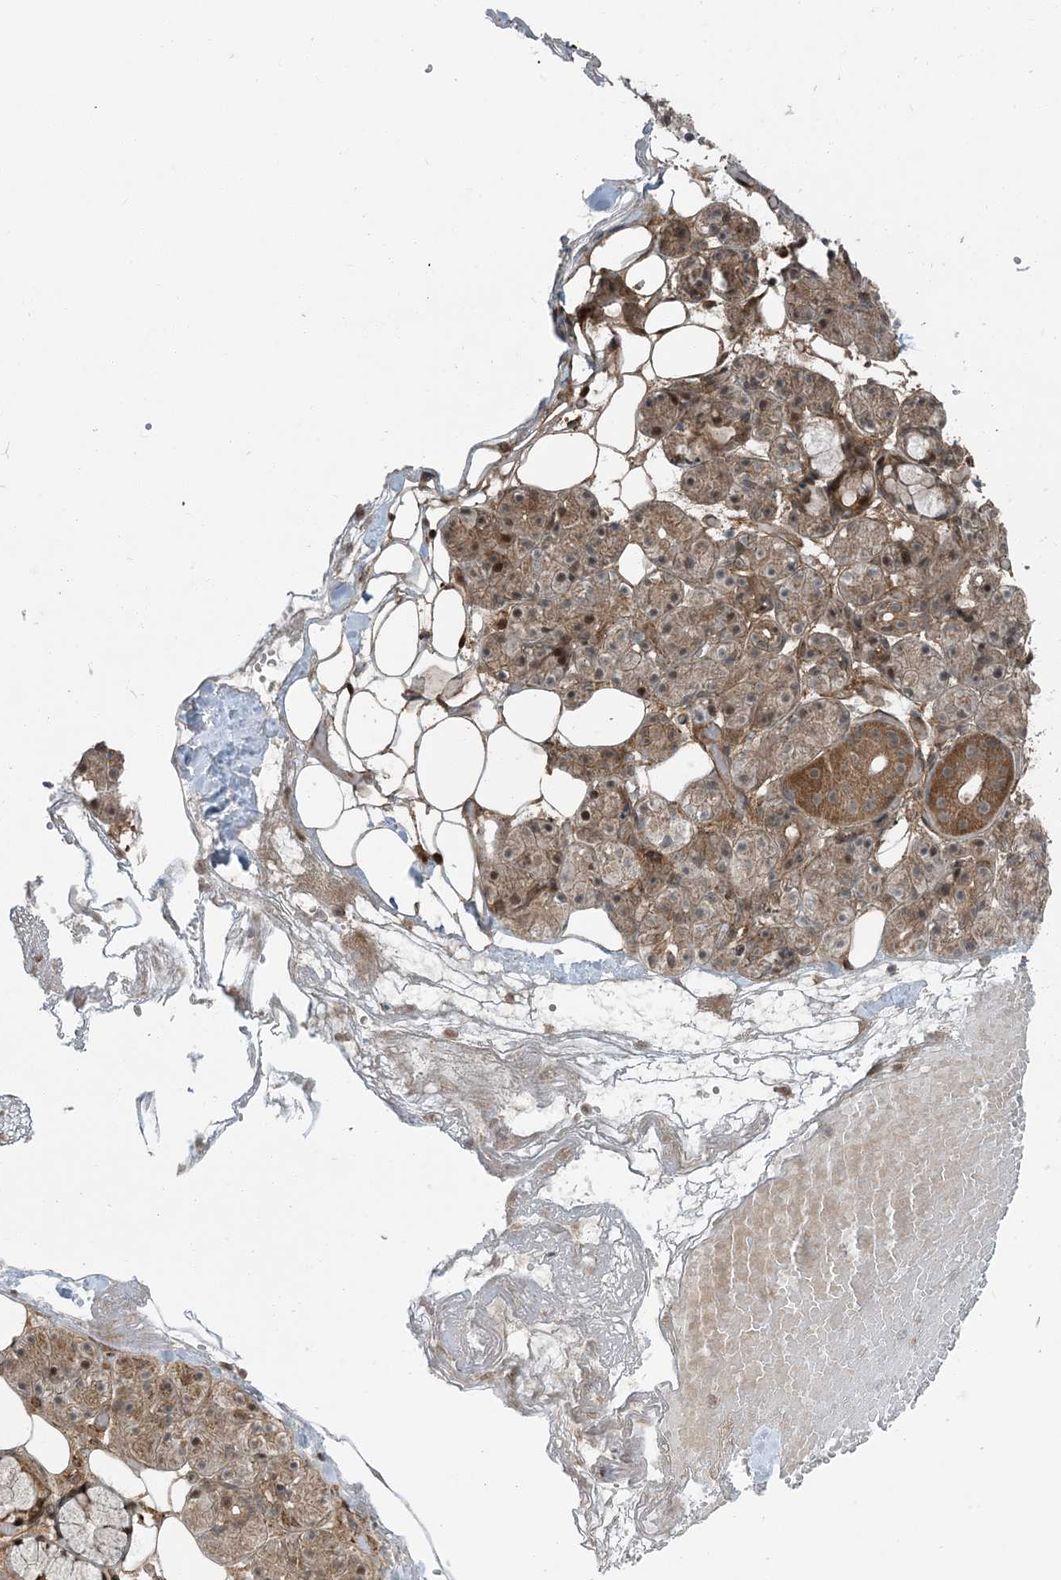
{"staining": {"intensity": "moderate", "quantity": ">75%", "location": "cytoplasmic/membranous"}, "tissue": "salivary gland", "cell_type": "Glandular cells", "image_type": "normal", "snomed": [{"axis": "morphology", "description": "Normal tissue, NOS"}, {"axis": "topography", "description": "Salivary gland"}], "caption": "An immunohistochemistry (IHC) photomicrograph of benign tissue is shown. Protein staining in brown shows moderate cytoplasmic/membranous positivity in salivary gland within glandular cells.", "gene": "EDEM2", "patient": {"sex": "male", "age": 63}}